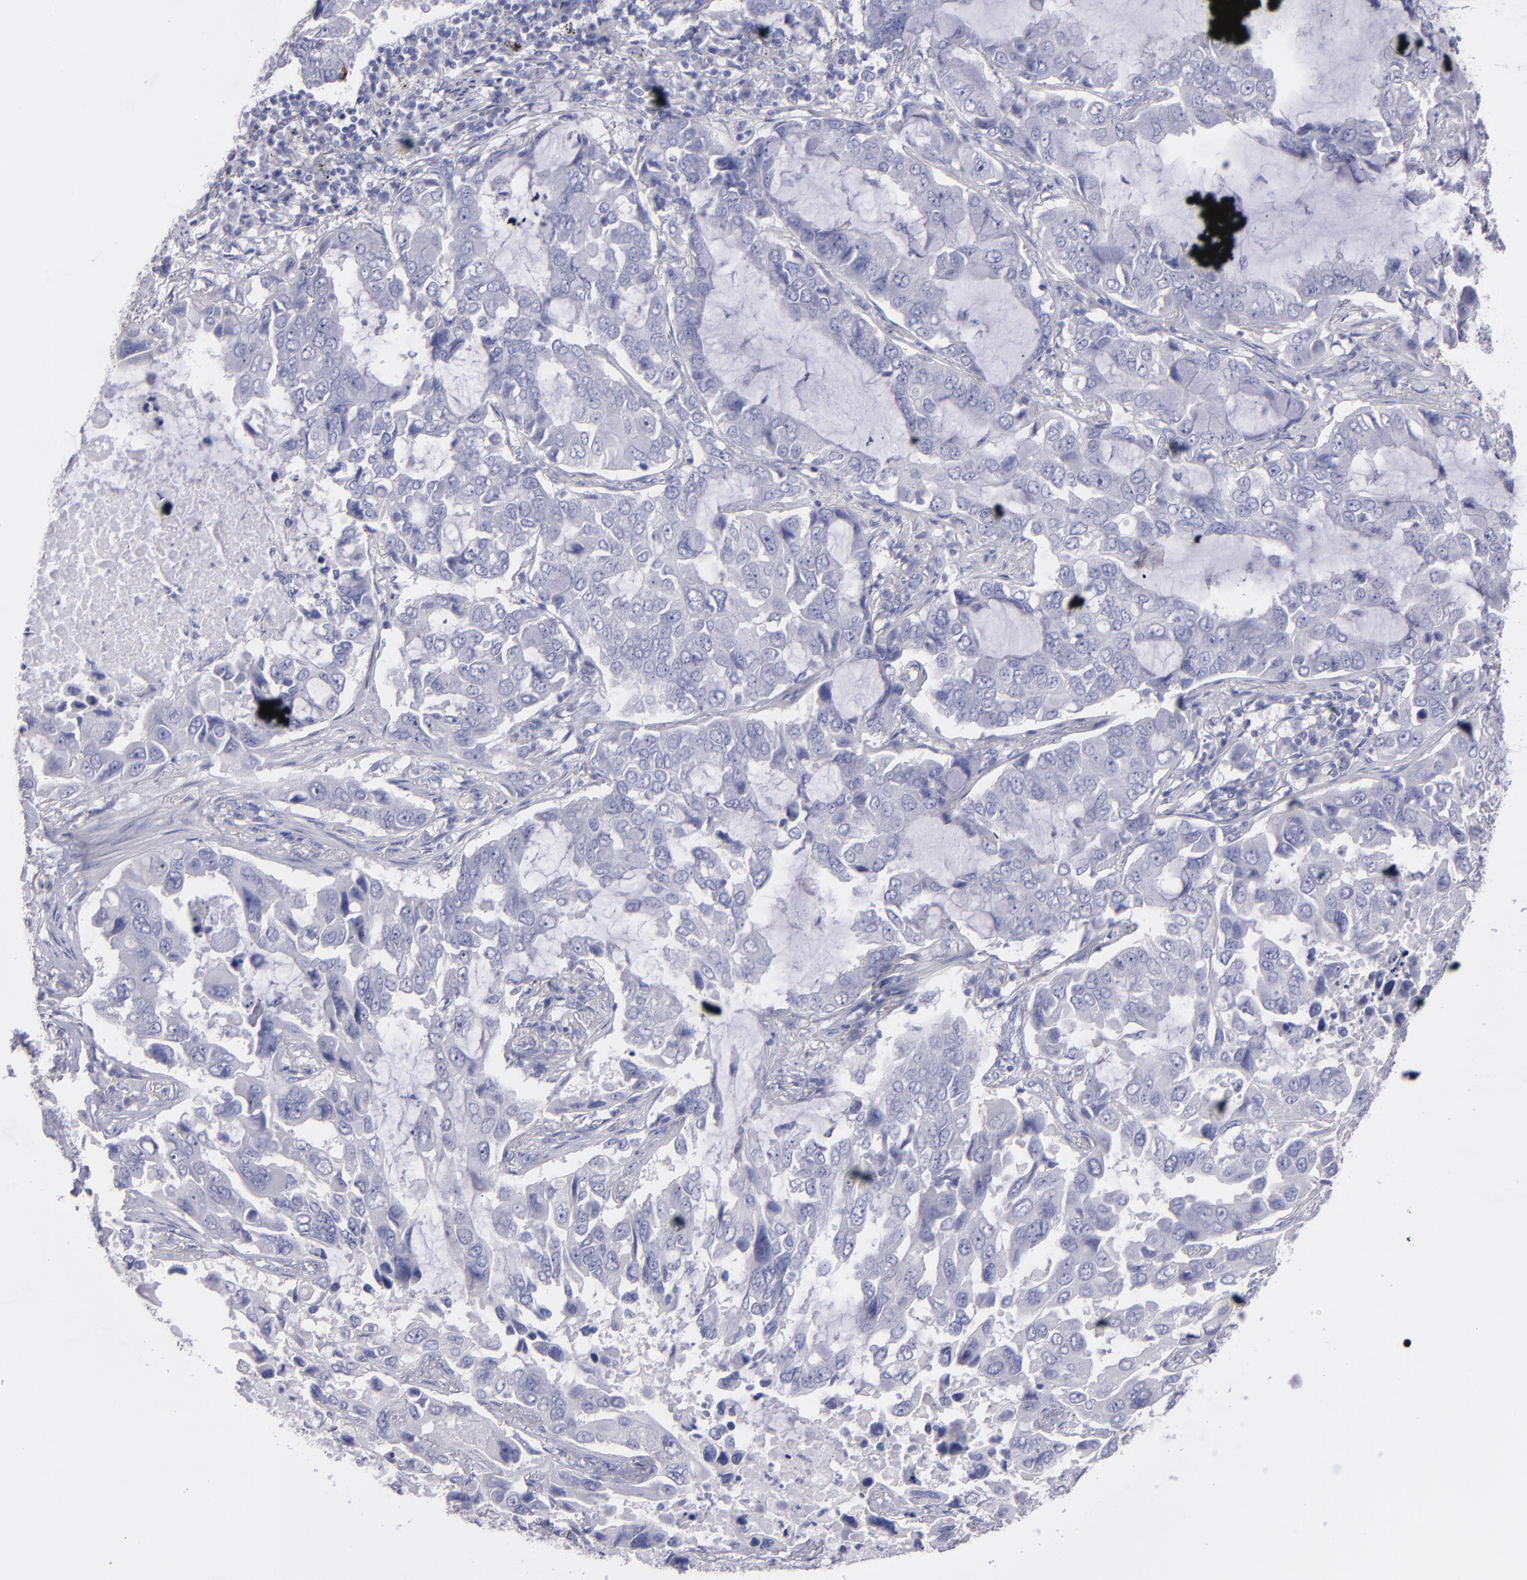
{"staining": {"intensity": "negative", "quantity": "none", "location": "none"}, "tissue": "lung cancer", "cell_type": "Tumor cells", "image_type": "cancer", "snomed": [{"axis": "morphology", "description": "Adenocarcinoma, NOS"}, {"axis": "topography", "description": "Lung"}], "caption": "An immunohistochemistry photomicrograph of adenocarcinoma (lung) is shown. There is no staining in tumor cells of adenocarcinoma (lung).", "gene": "SNAP25", "patient": {"sex": "male", "age": 64}}